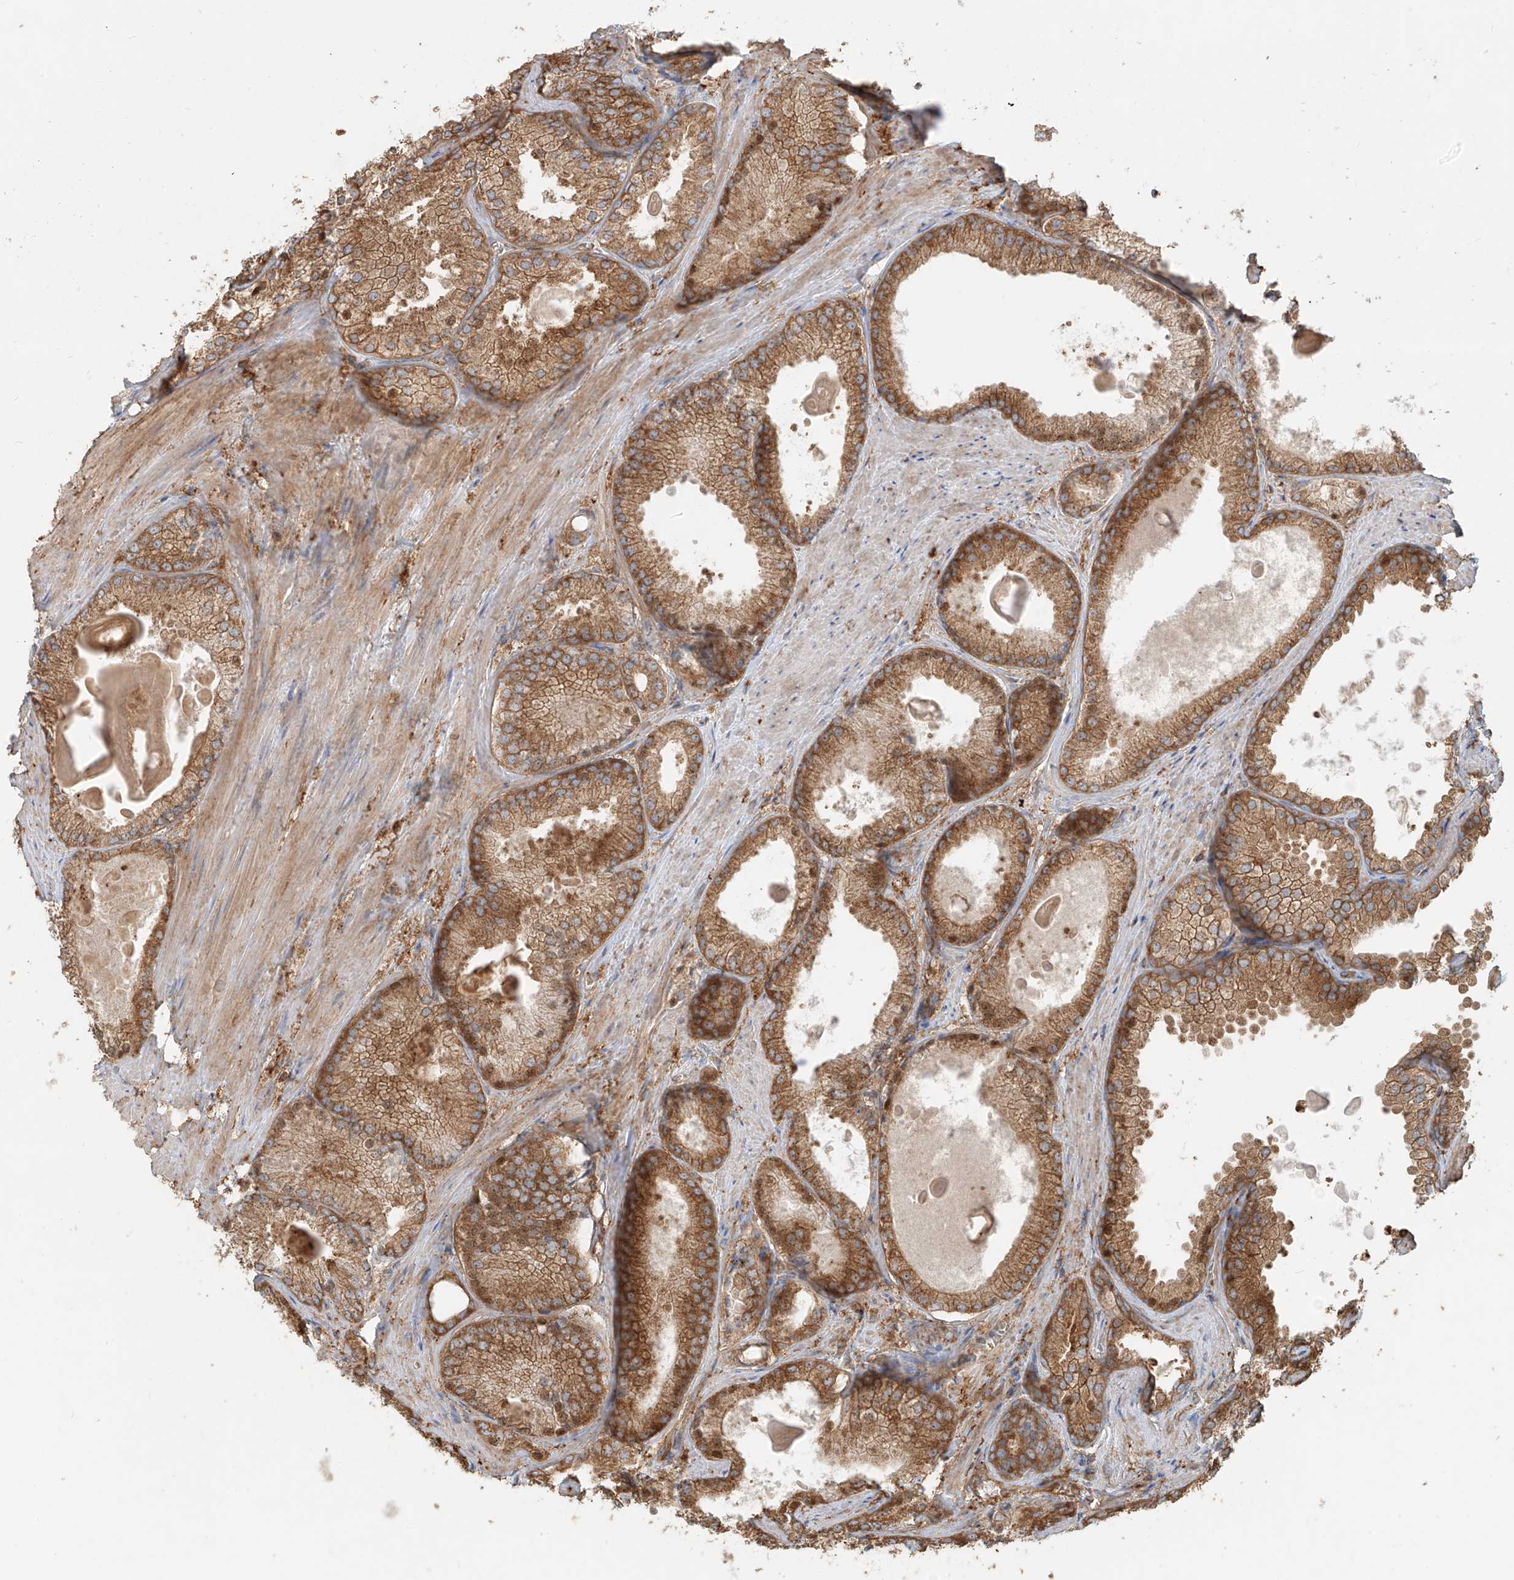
{"staining": {"intensity": "moderate", "quantity": ">75%", "location": "cytoplasmic/membranous,nuclear"}, "tissue": "prostate cancer", "cell_type": "Tumor cells", "image_type": "cancer", "snomed": [{"axis": "morphology", "description": "Adenocarcinoma, High grade"}, {"axis": "topography", "description": "Prostate"}], "caption": "Immunohistochemical staining of high-grade adenocarcinoma (prostate) reveals moderate cytoplasmic/membranous and nuclear protein expression in about >75% of tumor cells.", "gene": "SNX9", "patient": {"sex": "male", "age": 66}}